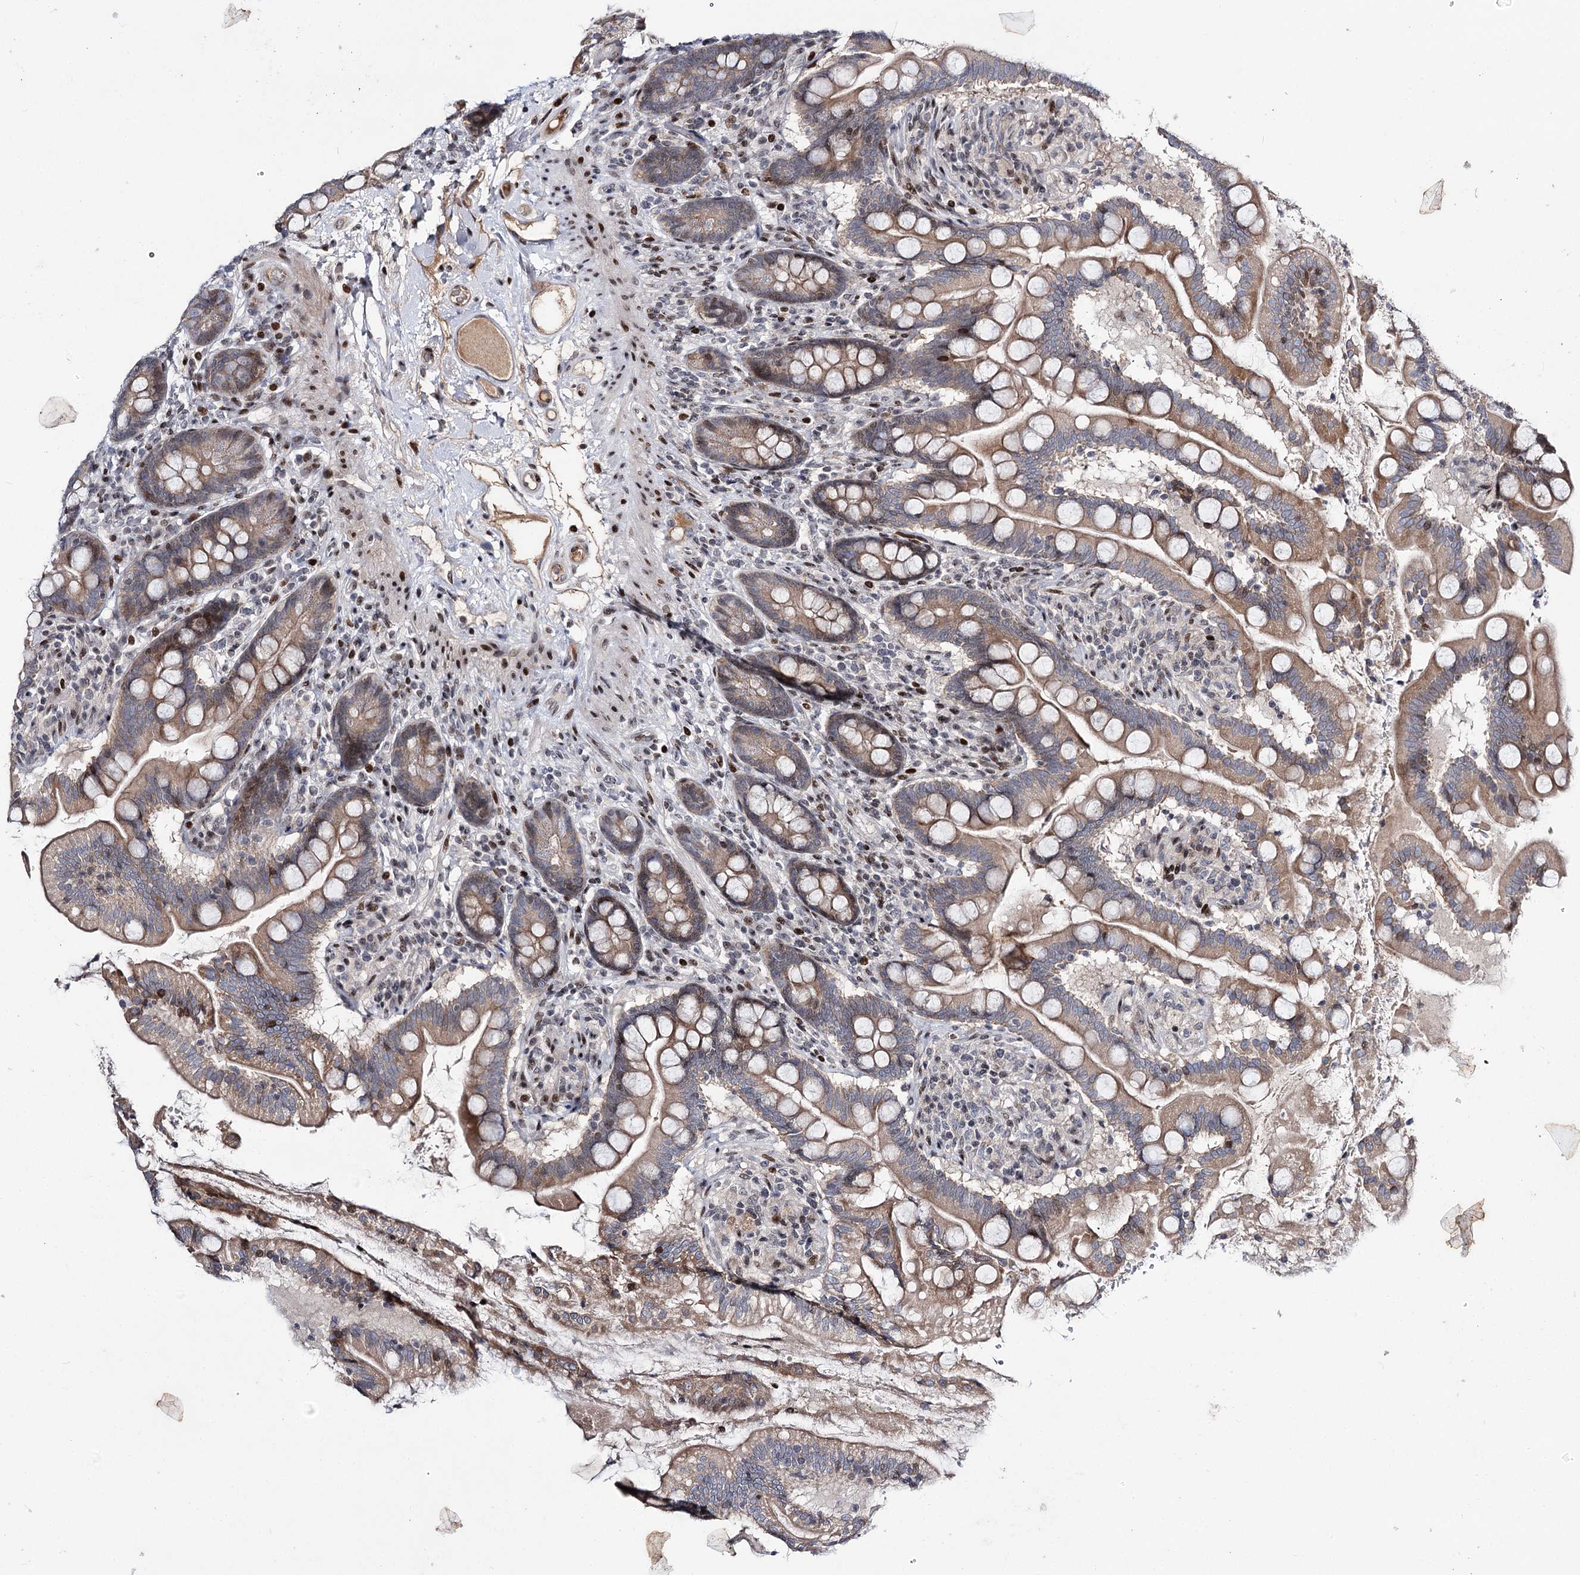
{"staining": {"intensity": "moderate", "quantity": "25%-75%", "location": "cytoplasmic/membranous,nuclear"}, "tissue": "small intestine", "cell_type": "Glandular cells", "image_type": "normal", "snomed": [{"axis": "morphology", "description": "Normal tissue, NOS"}, {"axis": "topography", "description": "Small intestine"}], "caption": "IHC staining of normal small intestine, which exhibits medium levels of moderate cytoplasmic/membranous,nuclear staining in approximately 25%-75% of glandular cells indicating moderate cytoplasmic/membranous,nuclear protein expression. The staining was performed using DAB (brown) for protein detection and nuclei were counterstained in hematoxylin (blue).", "gene": "ITFG2", "patient": {"sex": "female", "age": 64}}